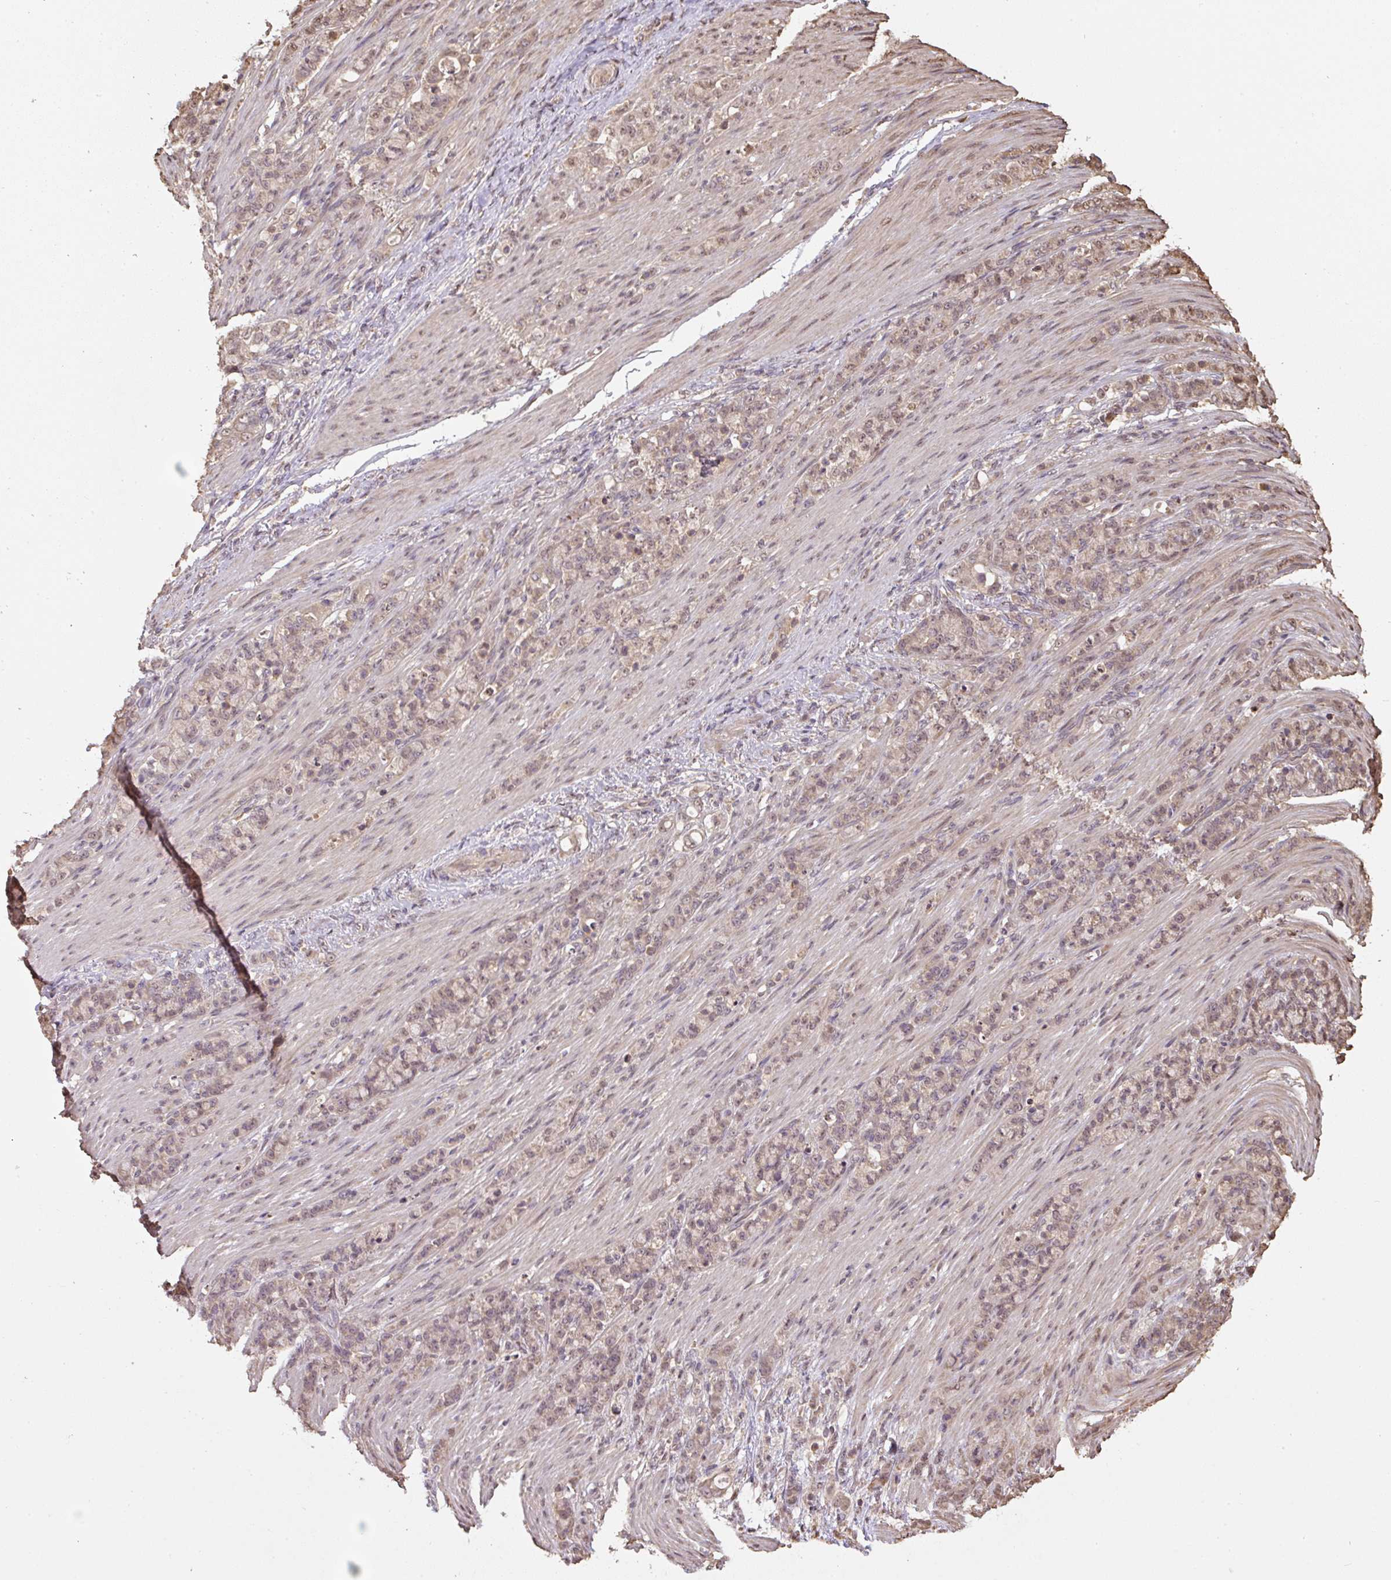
{"staining": {"intensity": "weak", "quantity": ">75%", "location": "nuclear"}, "tissue": "stomach cancer", "cell_type": "Tumor cells", "image_type": "cancer", "snomed": [{"axis": "morphology", "description": "Adenocarcinoma, NOS"}, {"axis": "topography", "description": "Stomach"}], "caption": "Immunohistochemical staining of stomach cancer reveals low levels of weak nuclear staining in about >75% of tumor cells.", "gene": "TMEM170B", "patient": {"sex": "female", "age": 79}}